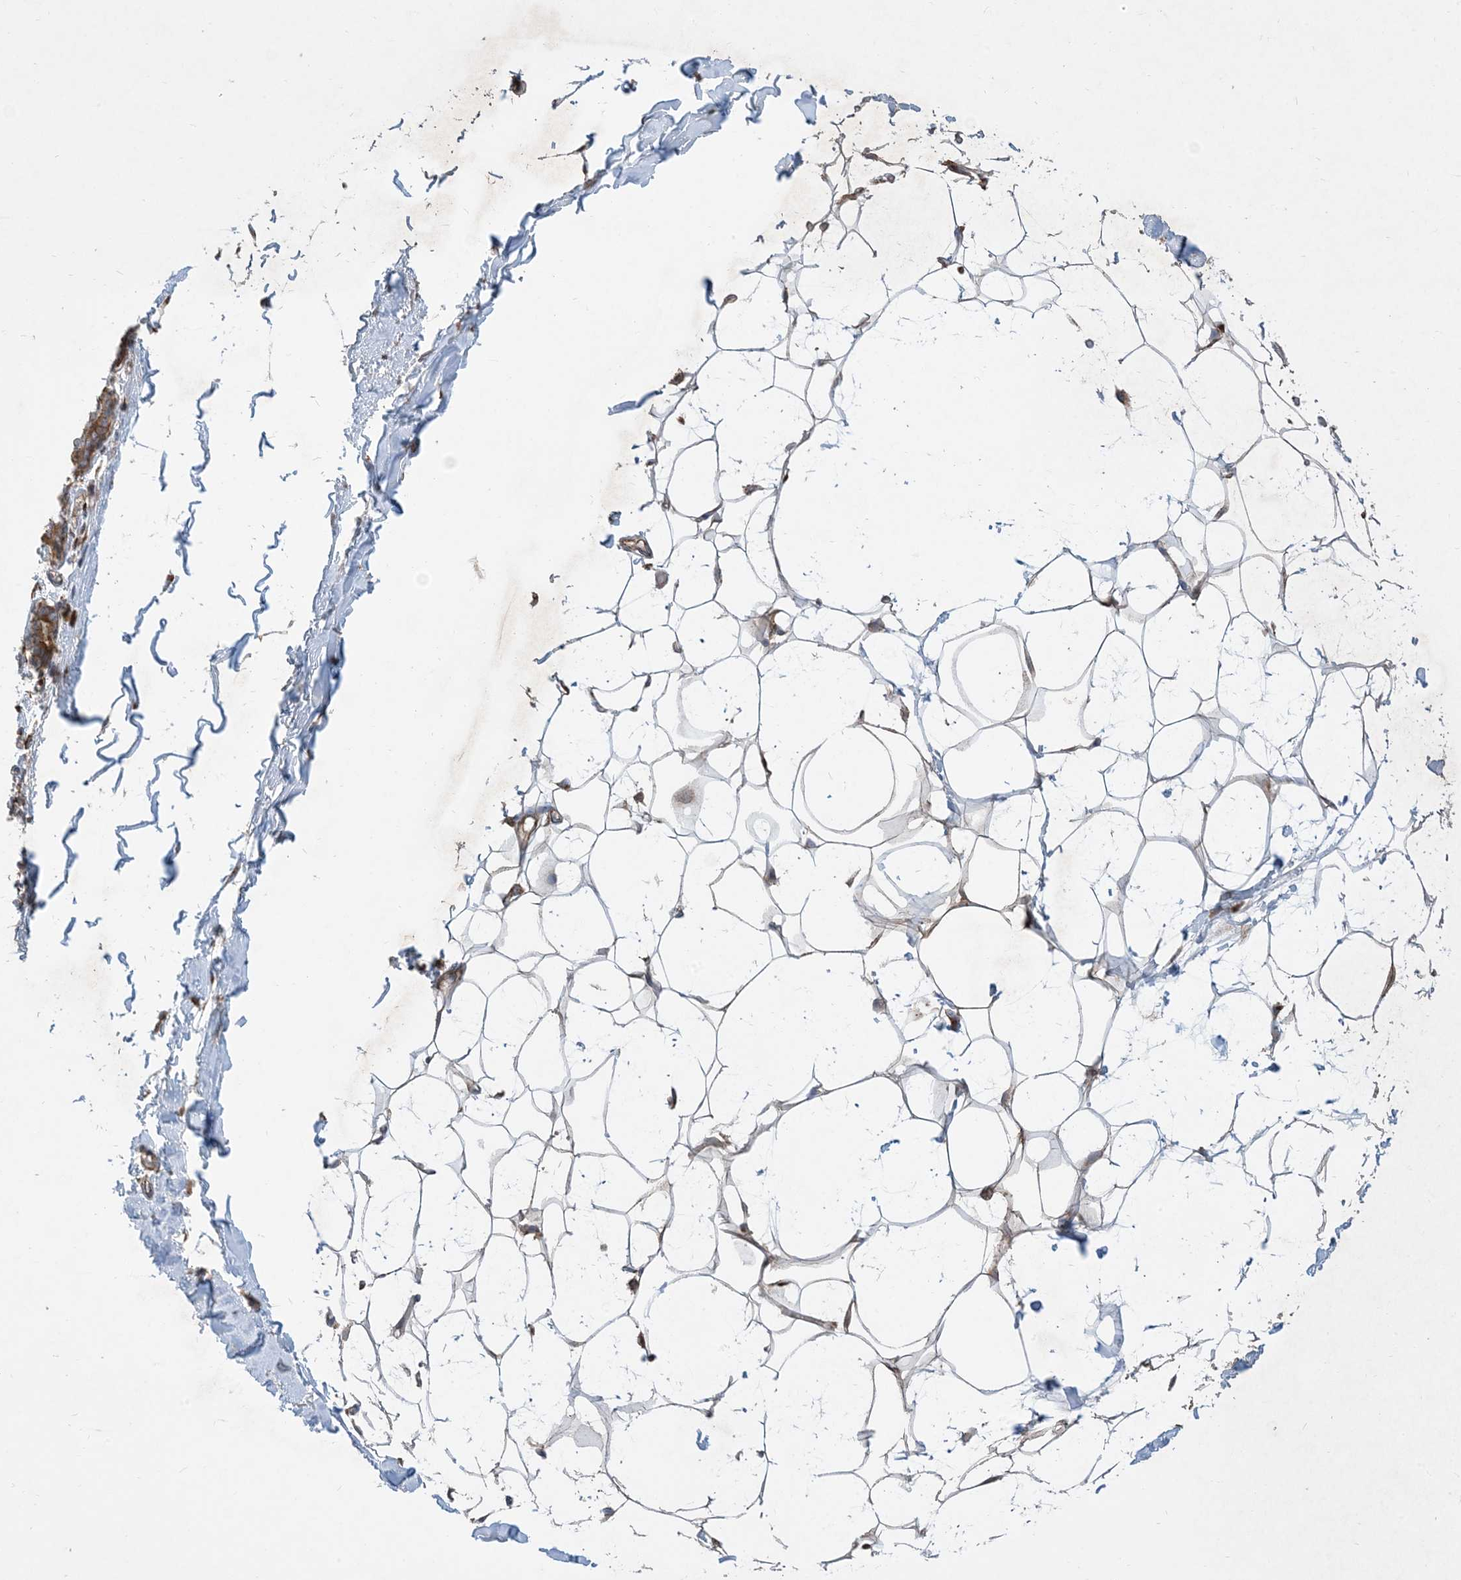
{"staining": {"intensity": "weak", "quantity": ">75%", "location": "cytoplasmic/membranous"}, "tissue": "breast", "cell_type": "Adipocytes", "image_type": "normal", "snomed": [{"axis": "morphology", "description": "Normal tissue, NOS"}, {"axis": "topography", "description": "Breast"}], "caption": "Protein expression by immunohistochemistry displays weak cytoplasmic/membranous staining in approximately >75% of adipocytes in normal breast.", "gene": "OTOP1", "patient": {"sex": "female", "age": 27}}